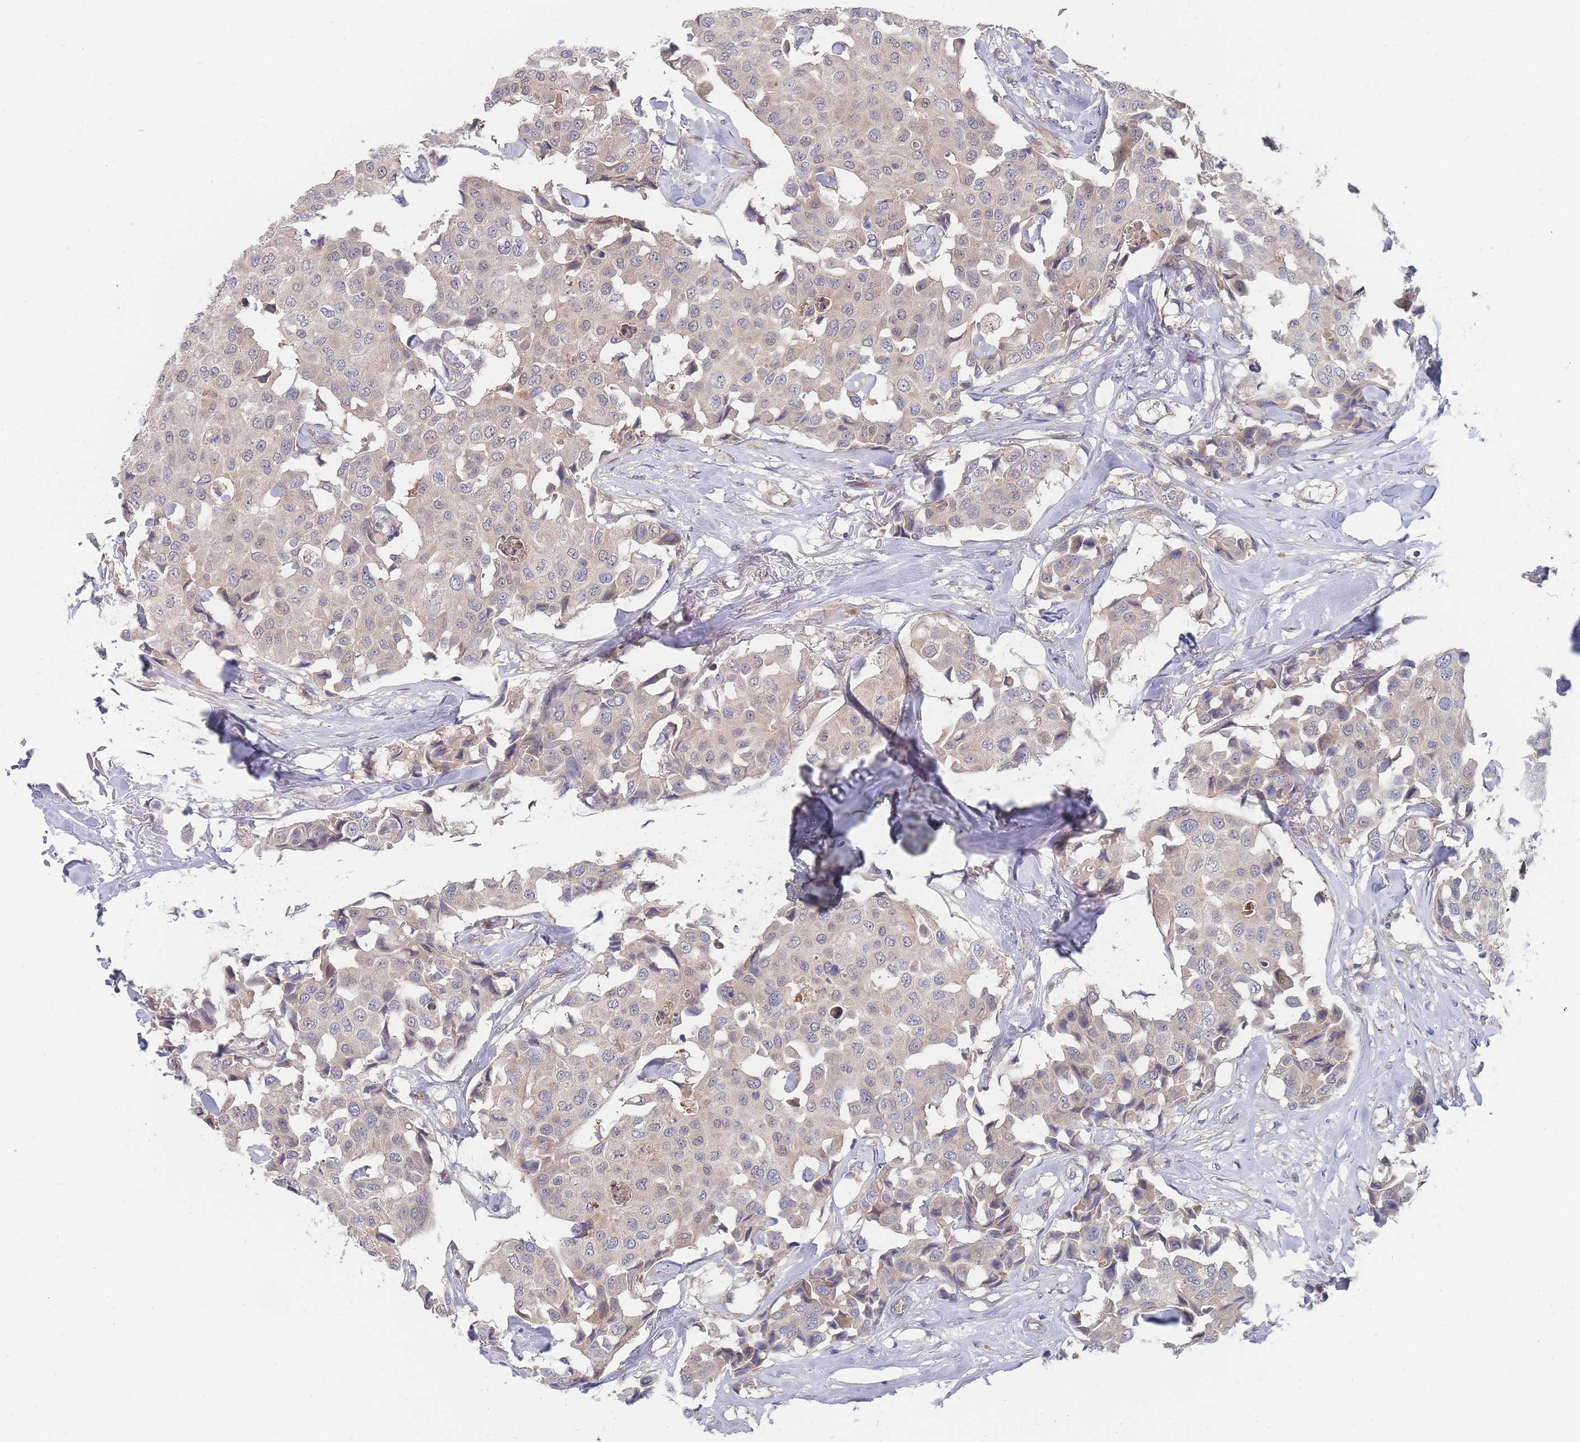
{"staining": {"intensity": "weak", "quantity": "<25%", "location": "cytoplasmic/membranous"}, "tissue": "breast cancer", "cell_type": "Tumor cells", "image_type": "cancer", "snomed": [{"axis": "morphology", "description": "Duct carcinoma"}, {"axis": "topography", "description": "Breast"}], "caption": "An image of intraductal carcinoma (breast) stained for a protein reveals no brown staining in tumor cells.", "gene": "NUB1", "patient": {"sex": "female", "age": 80}}